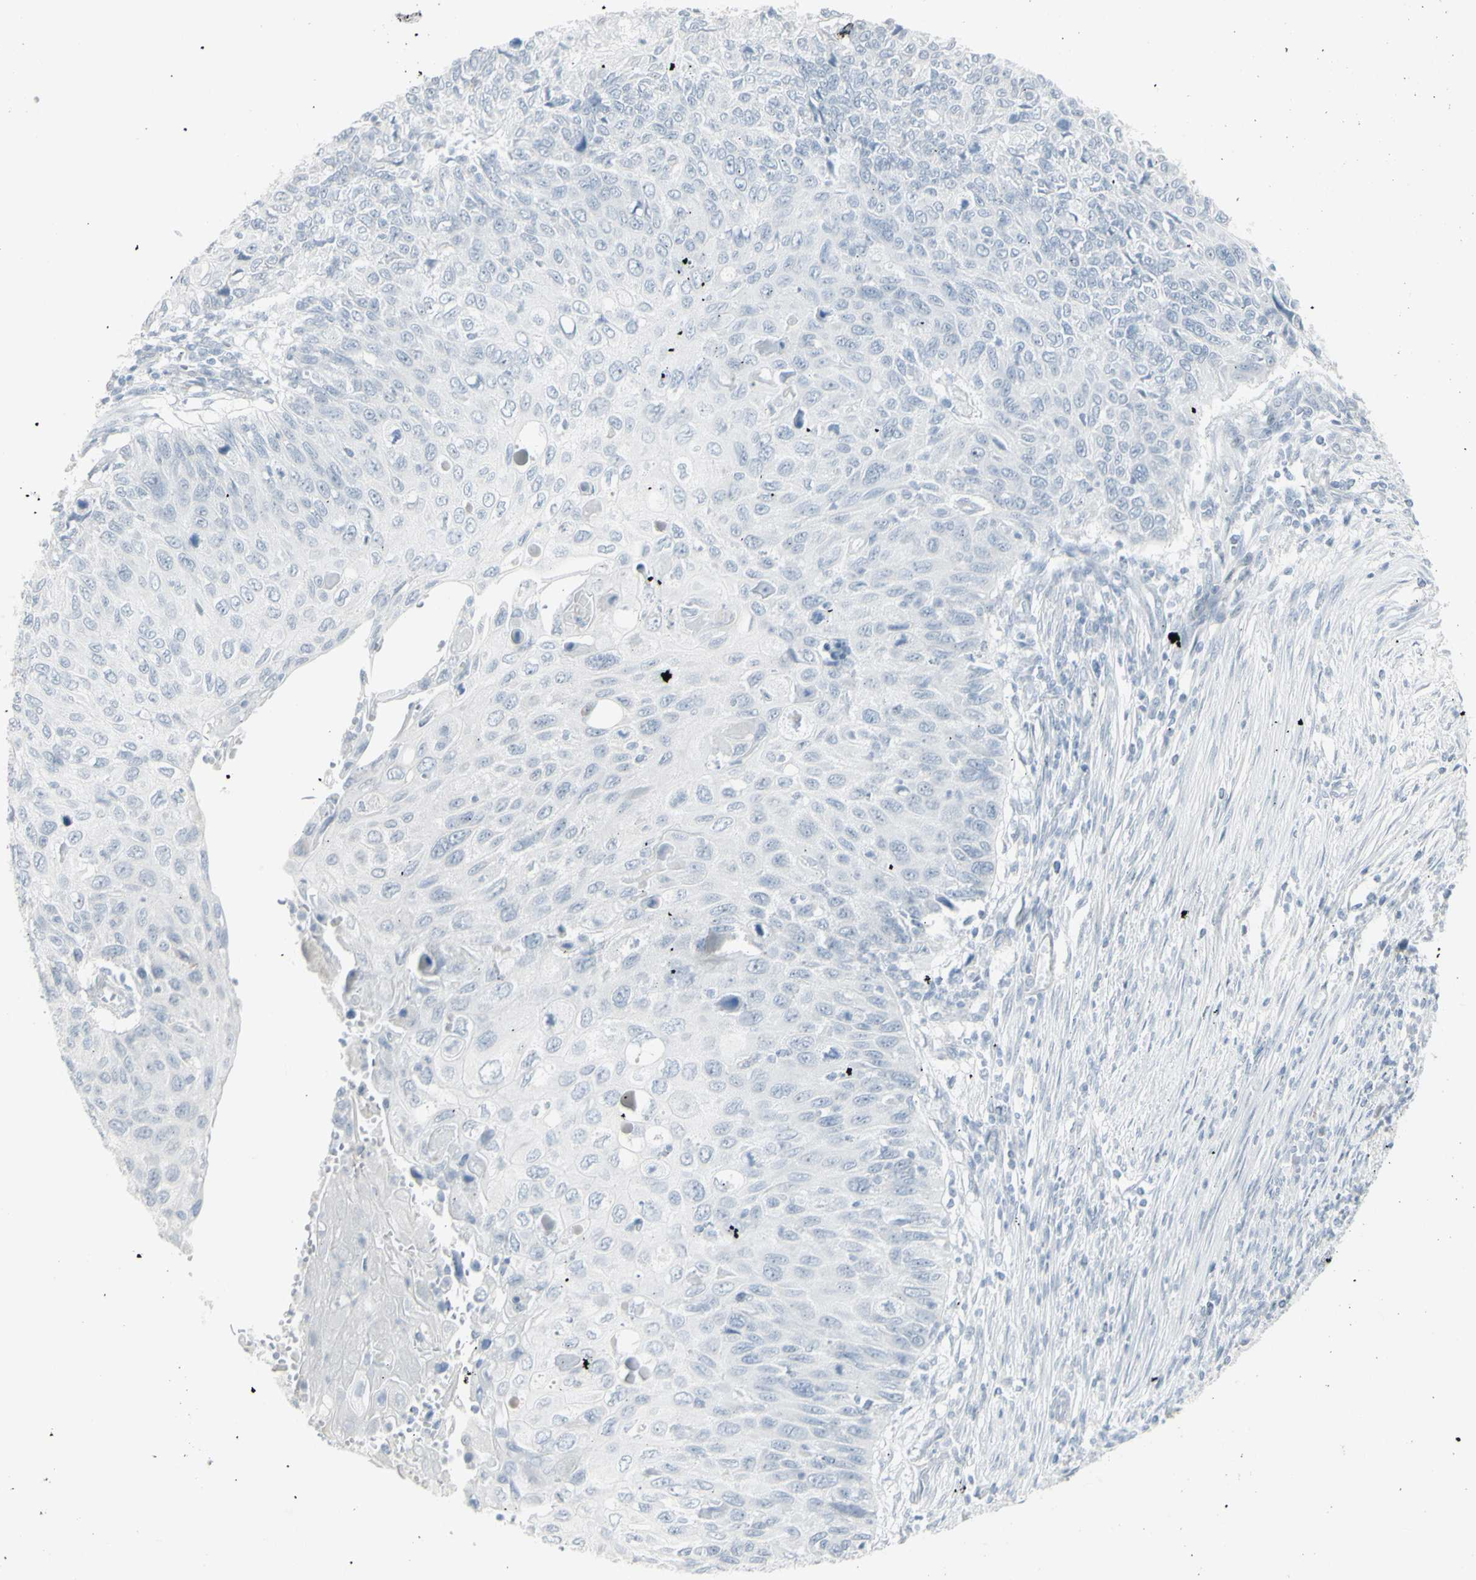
{"staining": {"intensity": "negative", "quantity": "none", "location": "none"}, "tissue": "cervical cancer", "cell_type": "Tumor cells", "image_type": "cancer", "snomed": [{"axis": "morphology", "description": "Squamous cell carcinoma, NOS"}, {"axis": "topography", "description": "Cervix"}], "caption": "This is an immunohistochemistry micrograph of human squamous cell carcinoma (cervical). There is no staining in tumor cells.", "gene": "YBX2", "patient": {"sex": "female", "age": 70}}